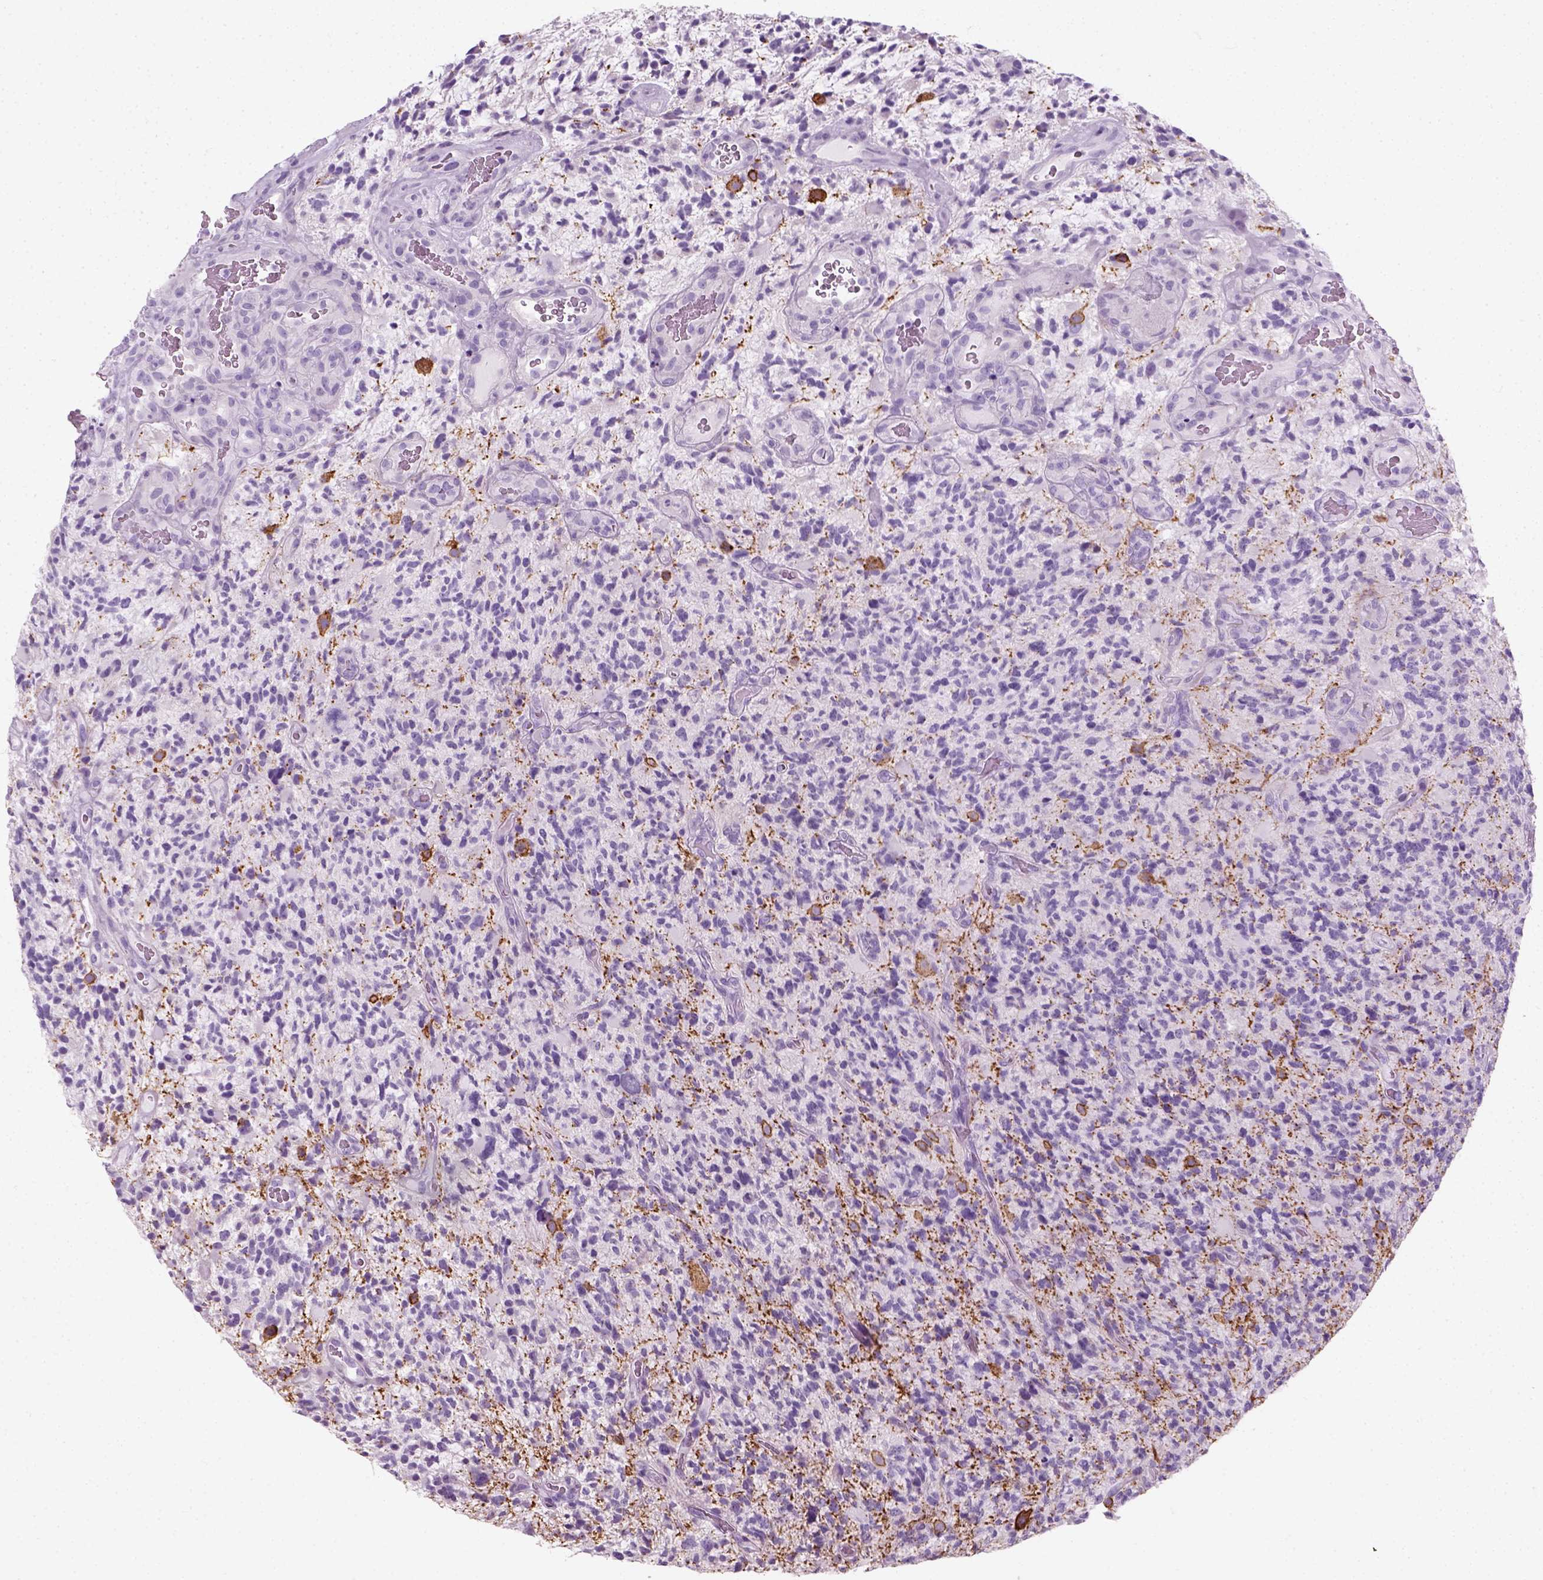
{"staining": {"intensity": "negative", "quantity": "none", "location": "none"}, "tissue": "glioma", "cell_type": "Tumor cells", "image_type": "cancer", "snomed": [{"axis": "morphology", "description": "Glioma, malignant, High grade"}, {"axis": "topography", "description": "Brain"}], "caption": "Tumor cells show no significant protein positivity in malignant high-grade glioma.", "gene": "SLC12A5", "patient": {"sex": "female", "age": 71}}